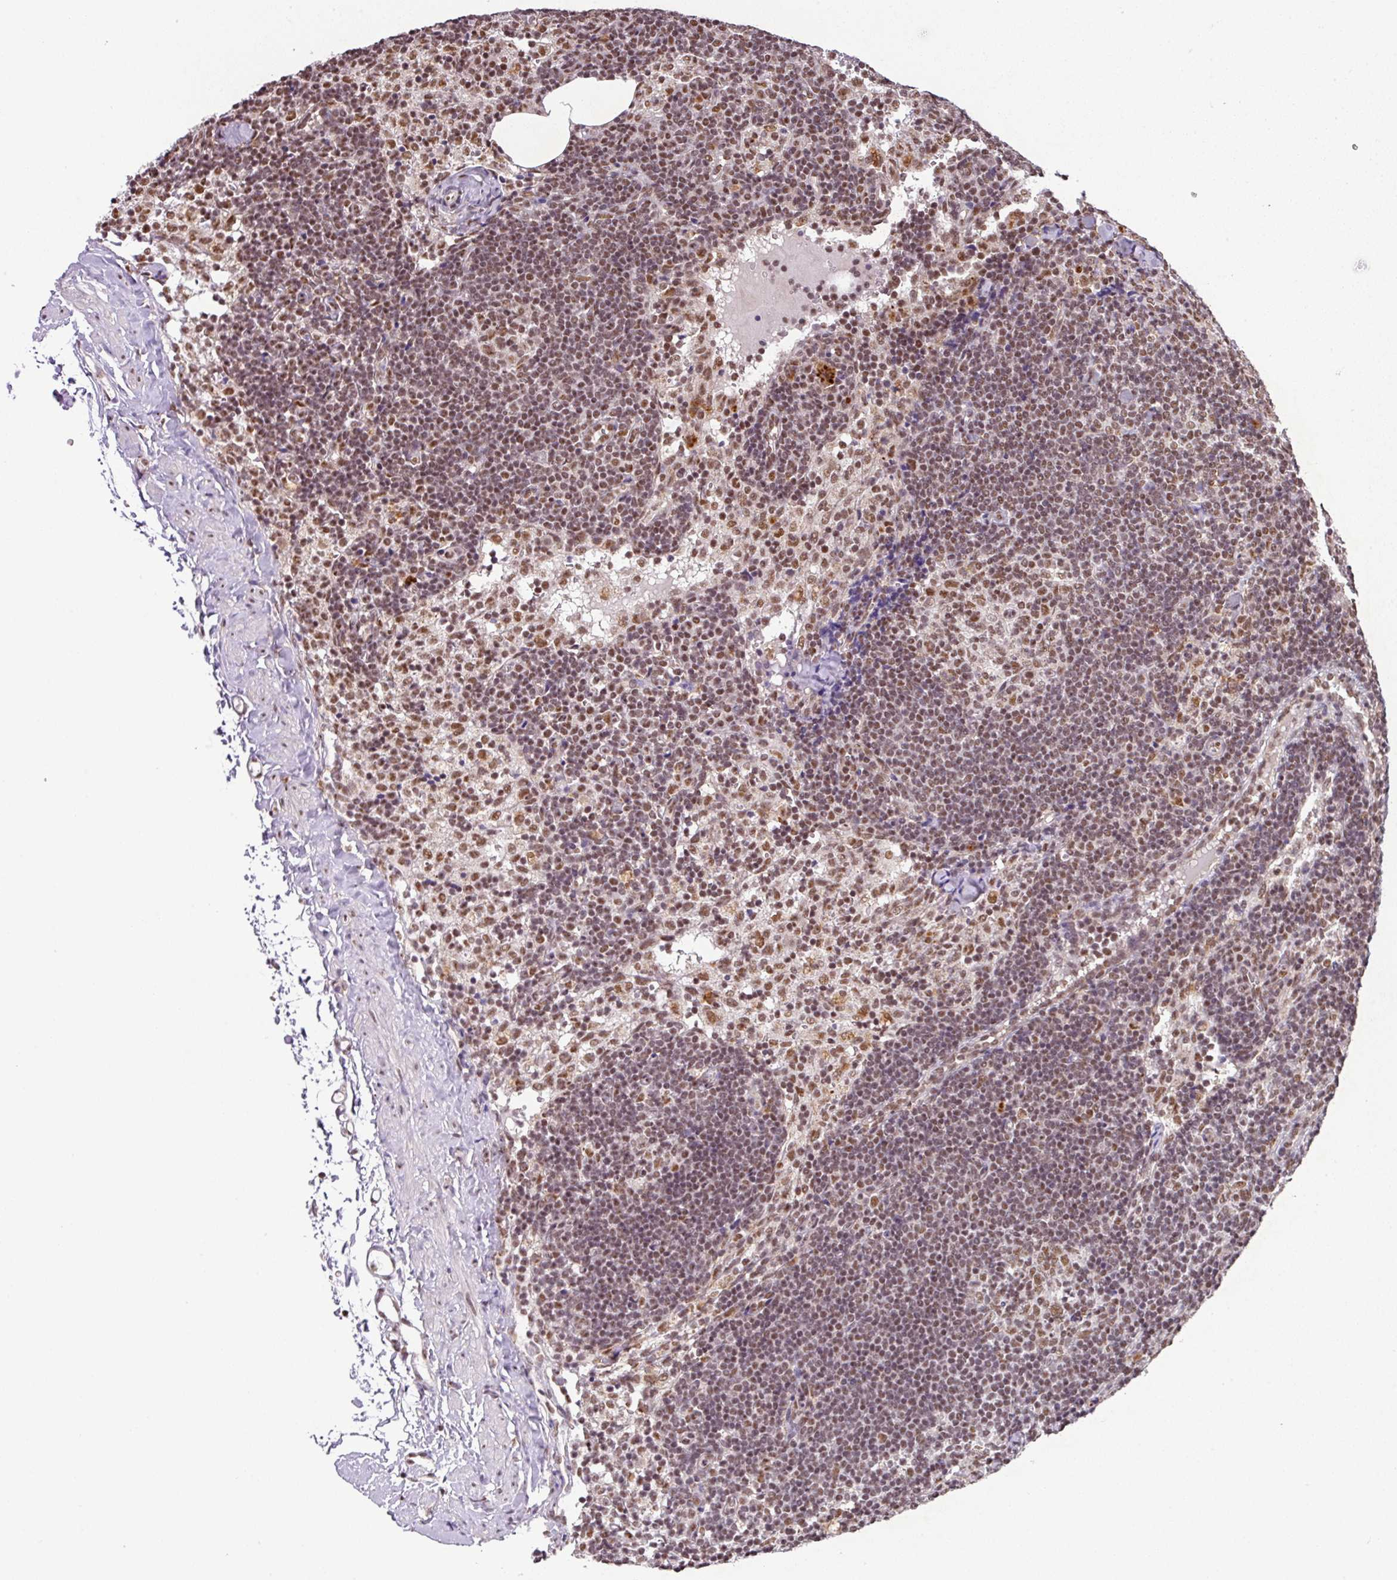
{"staining": {"intensity": "moderate", "quantity": ">75%", "location": "nuclear"}, "tissue": "lymph node", "cell_type": "Germinal center cells", "image_type": "normal", "snomed": [{"axis": "morphology", "description": "Normal tissue, NOS"}, {"axis": "topography", "description": "Lymph node"}], "caption": "This is a photomicrograph of immunohistochemistry staining of normal lymph node, which shows moderate expression in the nuclear of germinal center cells.", "gene": "PLK1", "patient": {"sex": "female", "age": 52}}